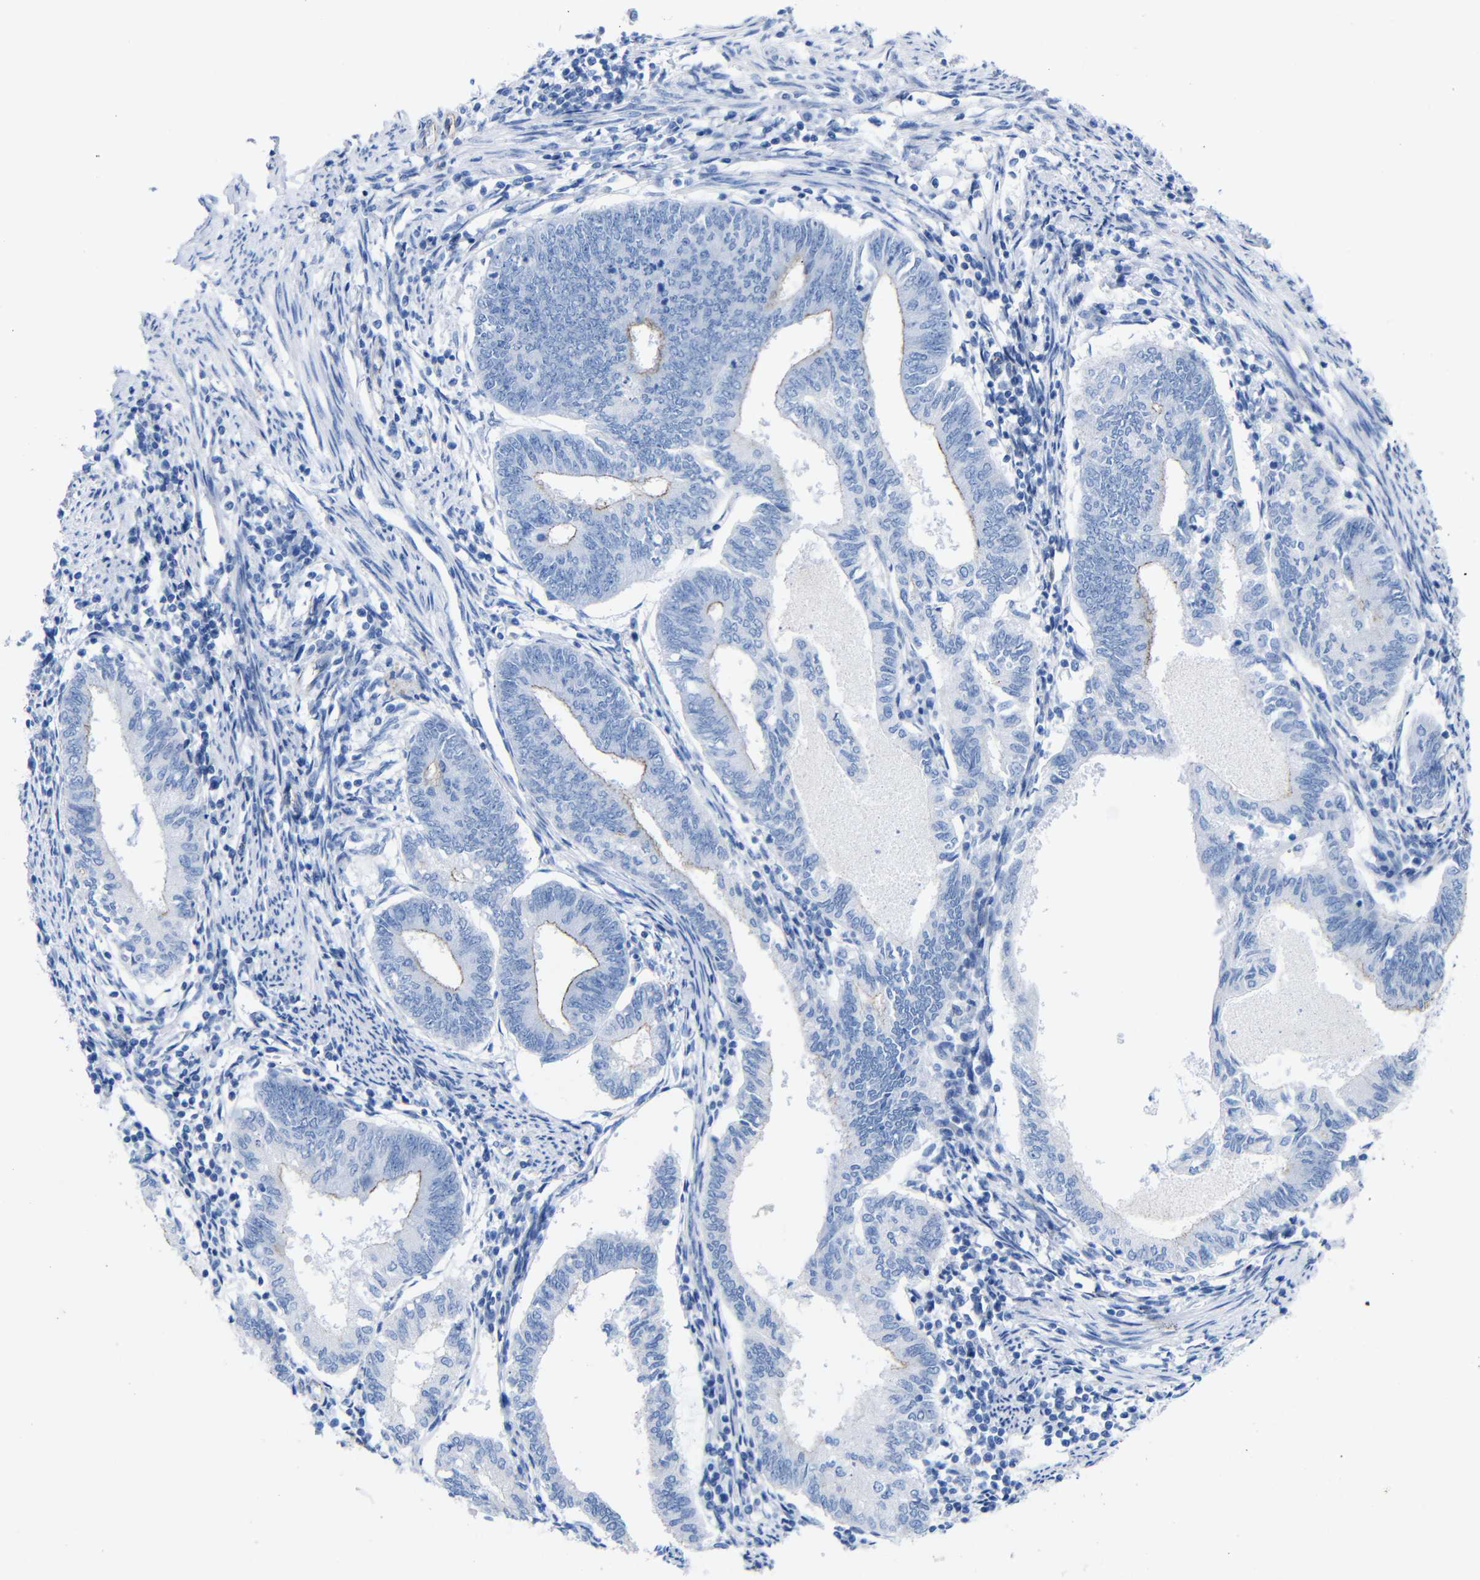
{"staining": {"intensity": "weak", "quantity": "<25%", "location": "cytoplasmic/membranous"}, "tissue": "endometrial cancer", "cell_type": "Tumor cells", "image_type": "cancer", "snomed": [{"axis": "morphology", "description": "Adenocarcinoma, NOS"}, {"axis": "topography", "description": "Endometrium"}], "caption": "Adenocarcinoma (endometrial) was stained to show a protein in brown. There is no significant expression in tumor cells. (DAB (3,3'-diaminobenzidine) IHC visualized using brightfield microscopy, high magnification).", "gene": "CGNL1", "patient": {"sex": "female", "age": 86}}